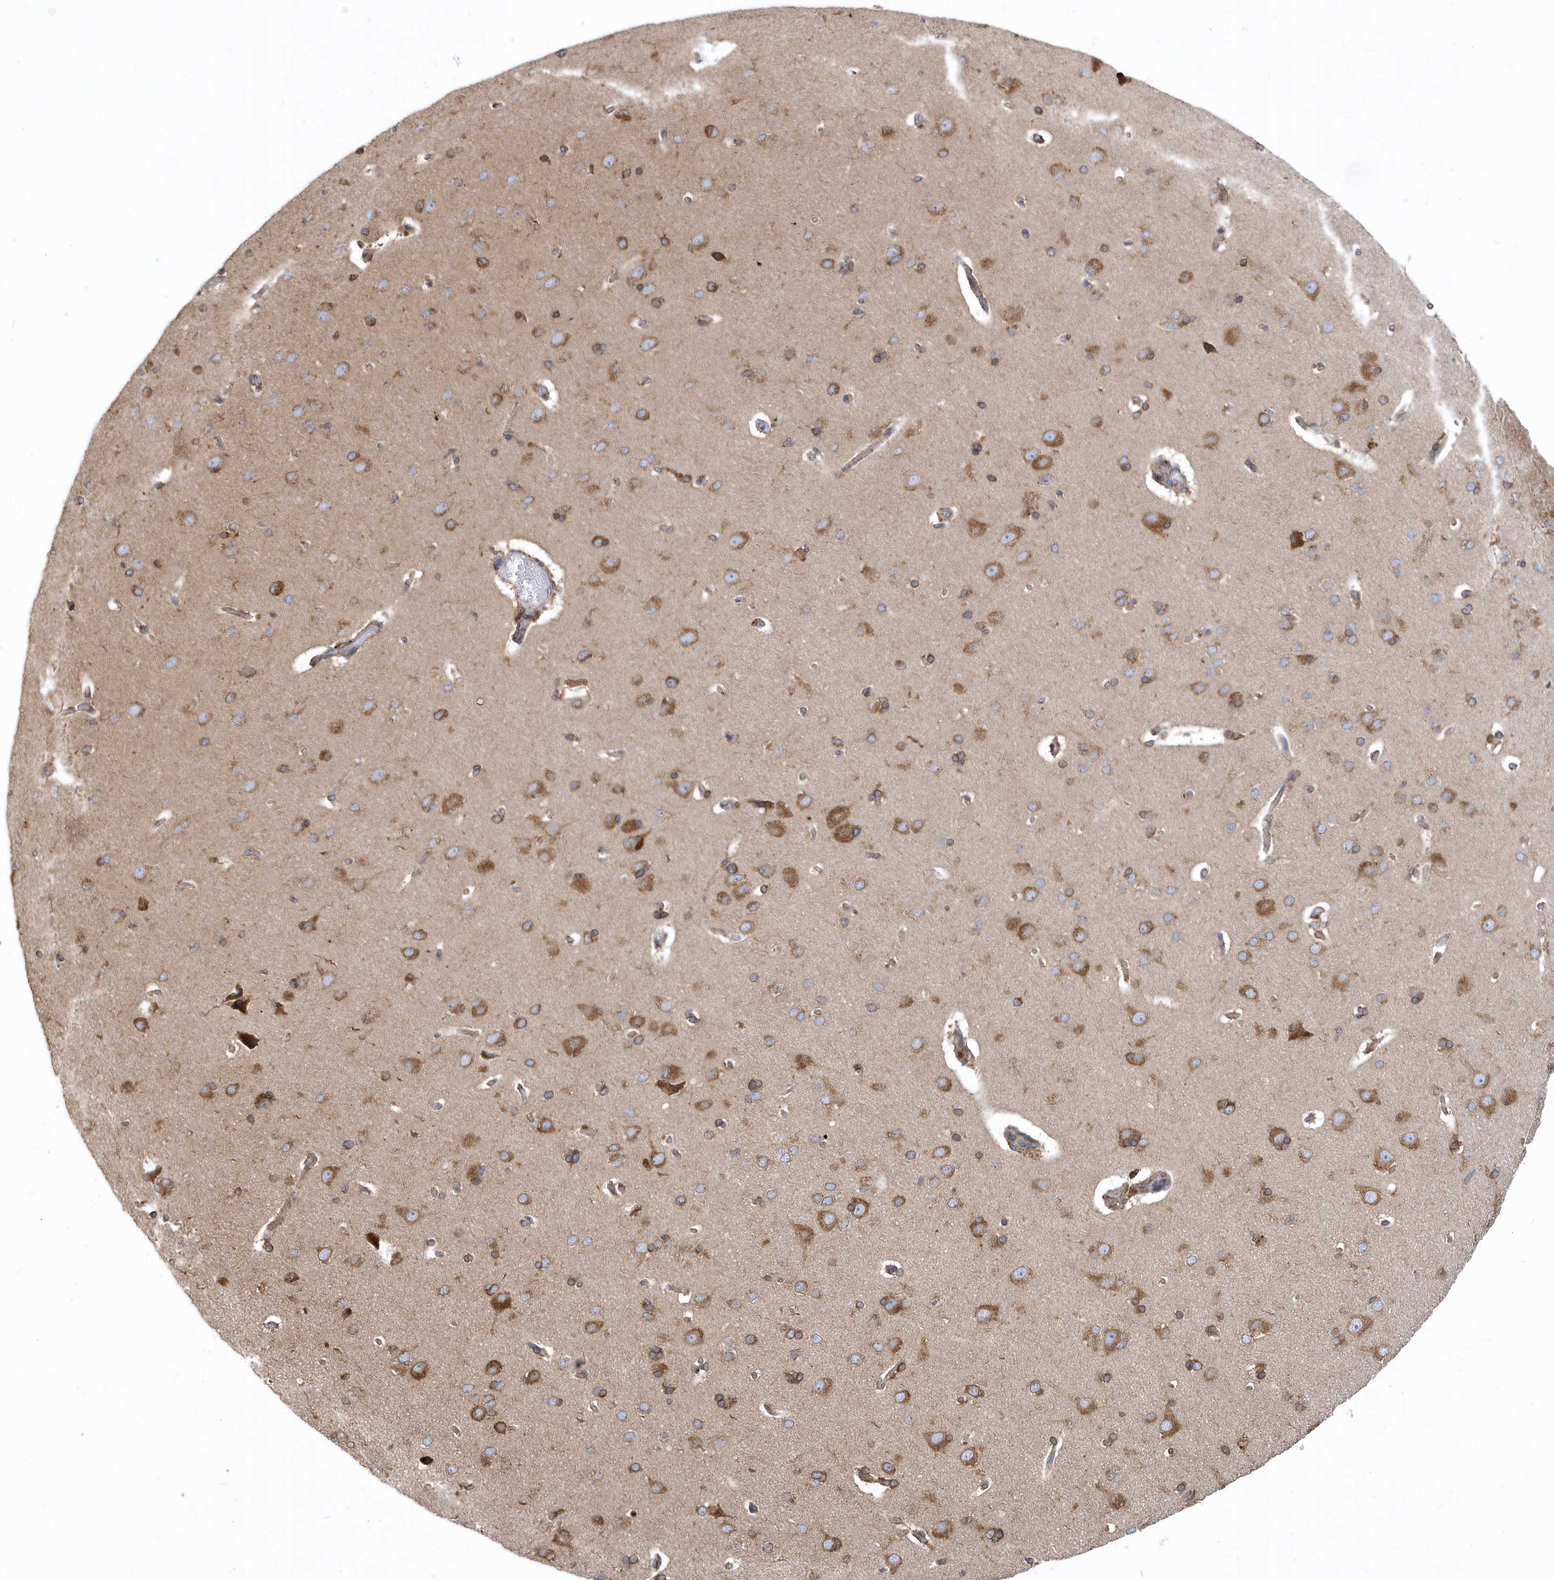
{"staining": {"intensity": "weak", "quantity": ">75%", "location": "cytoplasmic/membranous"}, "tissue": "cerebral cortex", "cell_type": "Endothelial cells", "image_type": "normal", "snomed": [{"axis": "morphology", "description": "Normal tissue, NOS"}, {"axis": "topography", "description": "Cerebral cortex"}], "caption": "DAB immunohistochemical staining of benign human cerebral cortex displays weak cytoplasmic/membranous protein expression in about >75% of endothelial cells.", "gene": "VAMP7", "patient": {"sex": "male", "age": 62}}